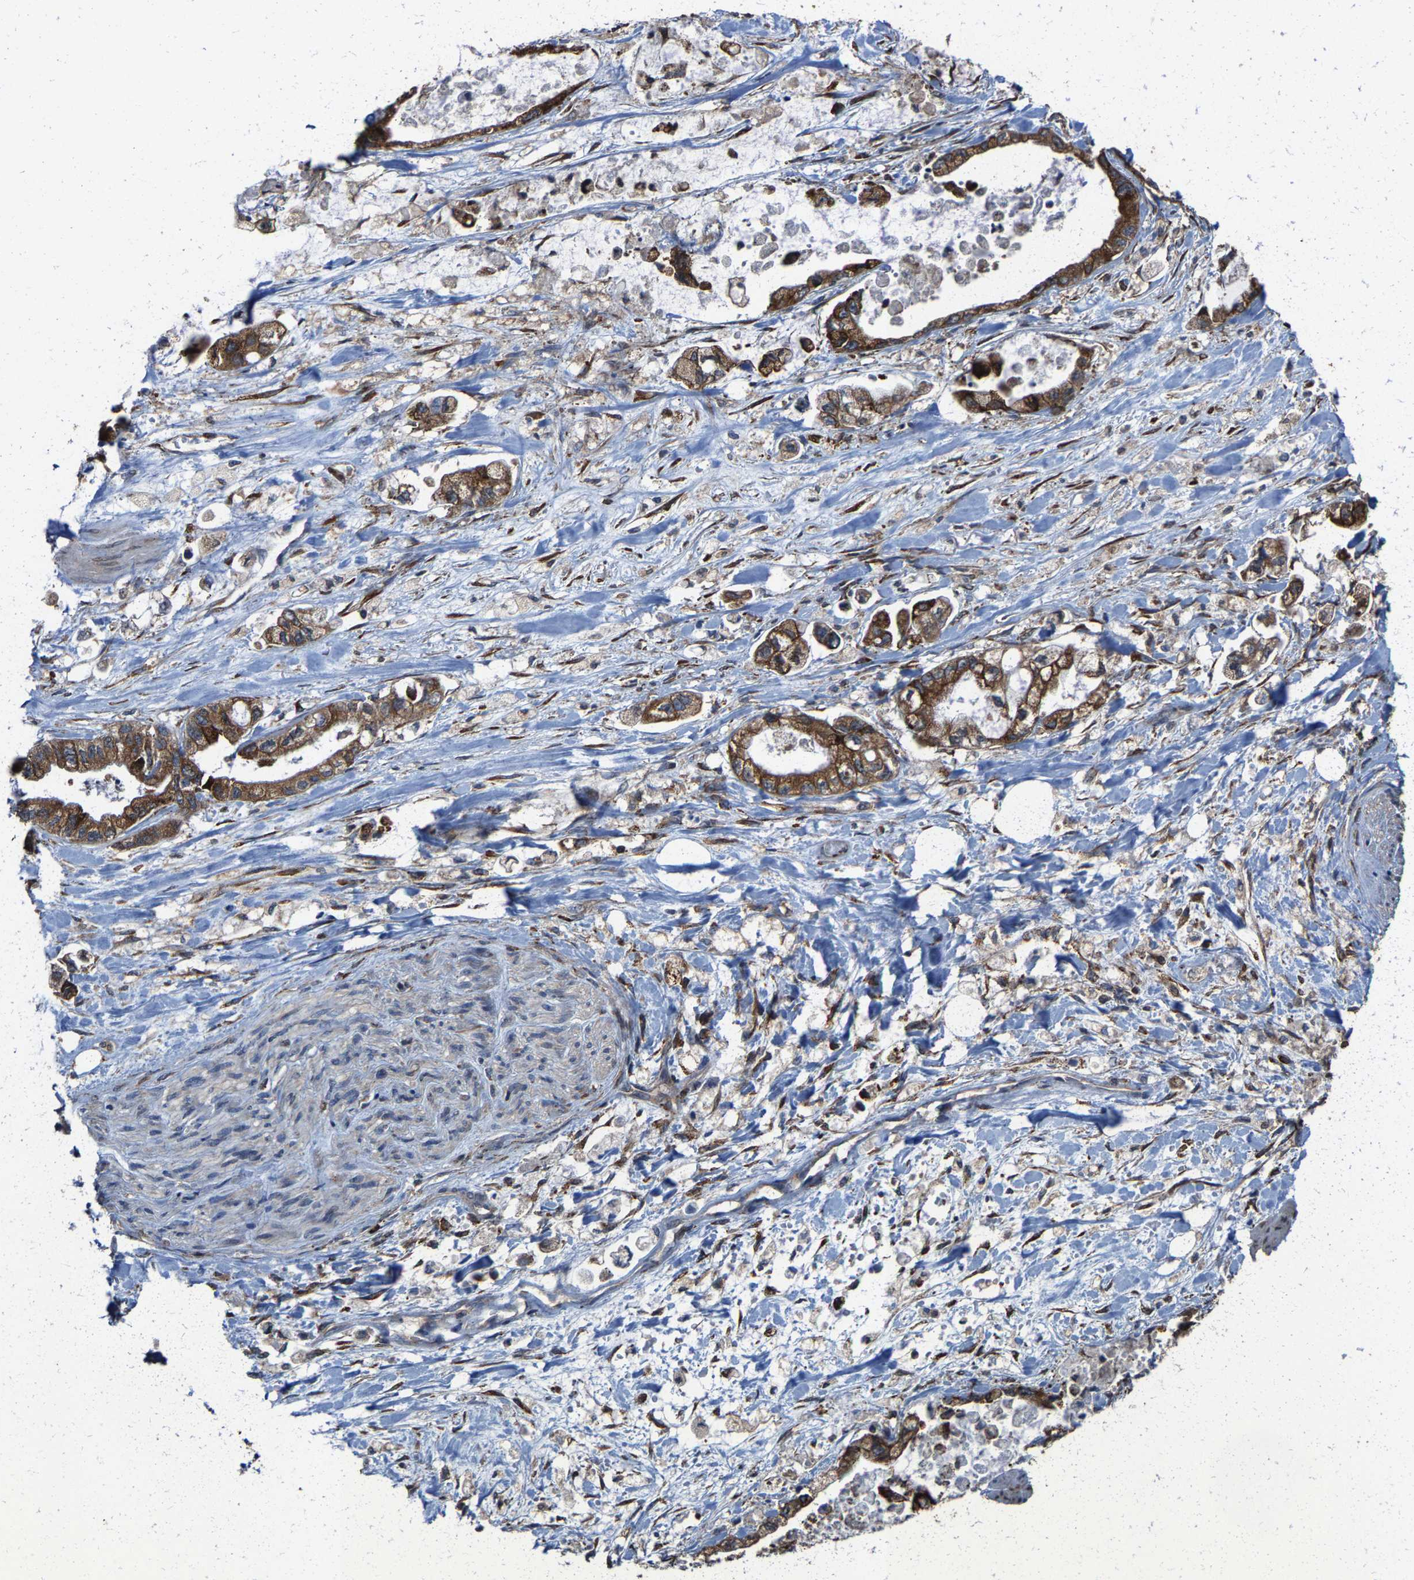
{"staining": {"intensity": "moderate", "quantity": ">75%", "location": "cytoplasmic/membranous"}, "tissue": "stomach cancer", "cell_type": "Tumor cells", "image_type": "cancer", "snomed": [{"axis": "morphology", "description": "Normal tissue, NOS"}, {"axis": "morphology", "description": "Adenocarcinoma, NOS"}, {"axis": "topography", "description": "Stomach"}], "caption": "Stomach cancer stained with a protein marker displays moderate staining in tumor cells.", "gene": "FGD3", "patient": {"sex": "male", "age": 62}}